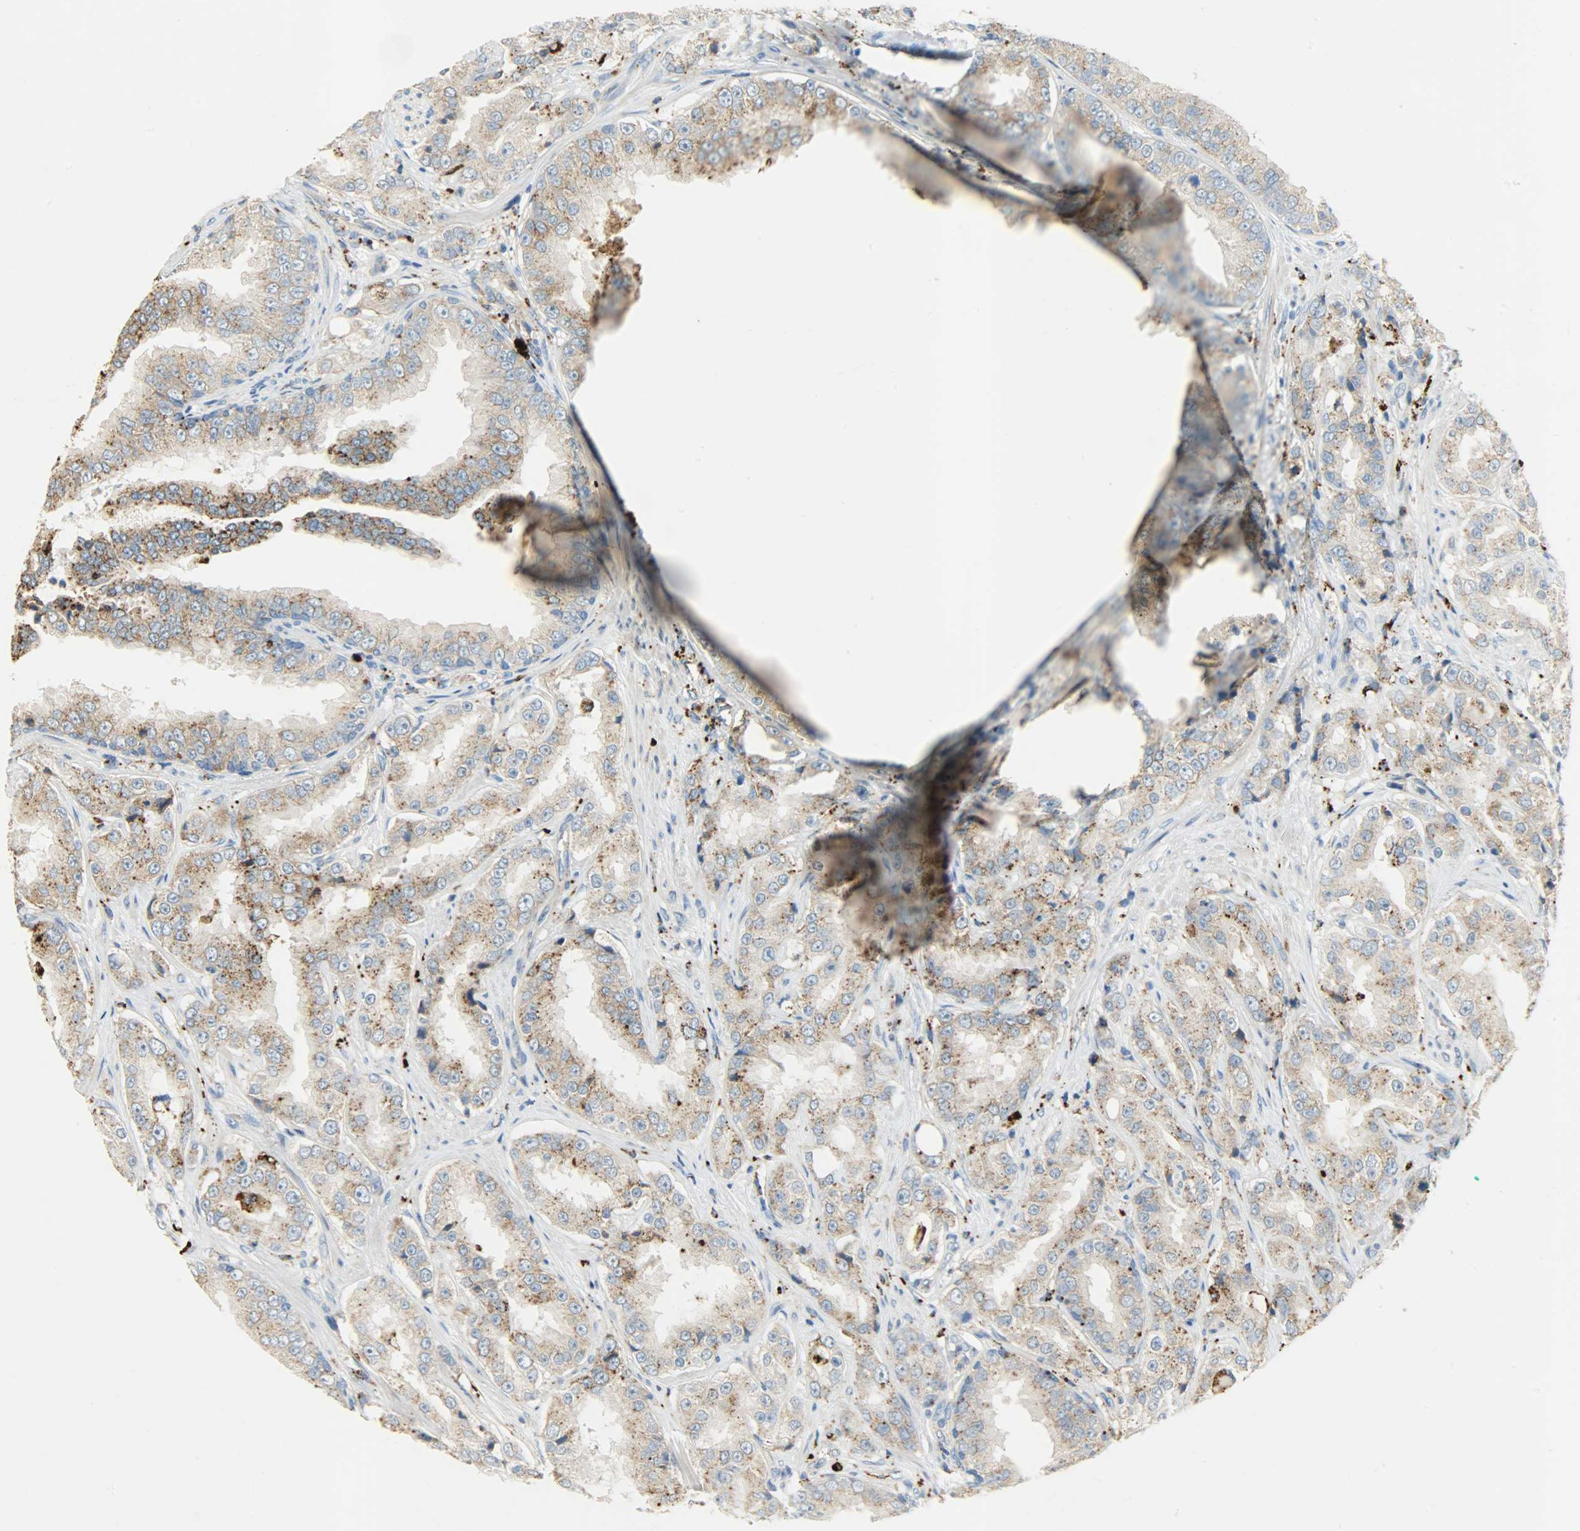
{"staining": {"intensity": "moderate", "quantity": "25%-75%", "location": "cytoplasmic/membranous"}, "tissue": "prostate cancer", "cell_type": "Tumor cells", "image_type": "cancer", "snomed": [{"axis": "morphology", "description": "Adenocarcinoma, High grade"}, {"axis": "topography", "description": "Prostate"}], "caption": "Prostate cancer stained with a brown dye demonstrates moderate cytoplasmic/membranous positive expression in about 25%-75% of tumor cells.", "gene": "ASAH1", "patient": {"sex": "male", "age": 73}}